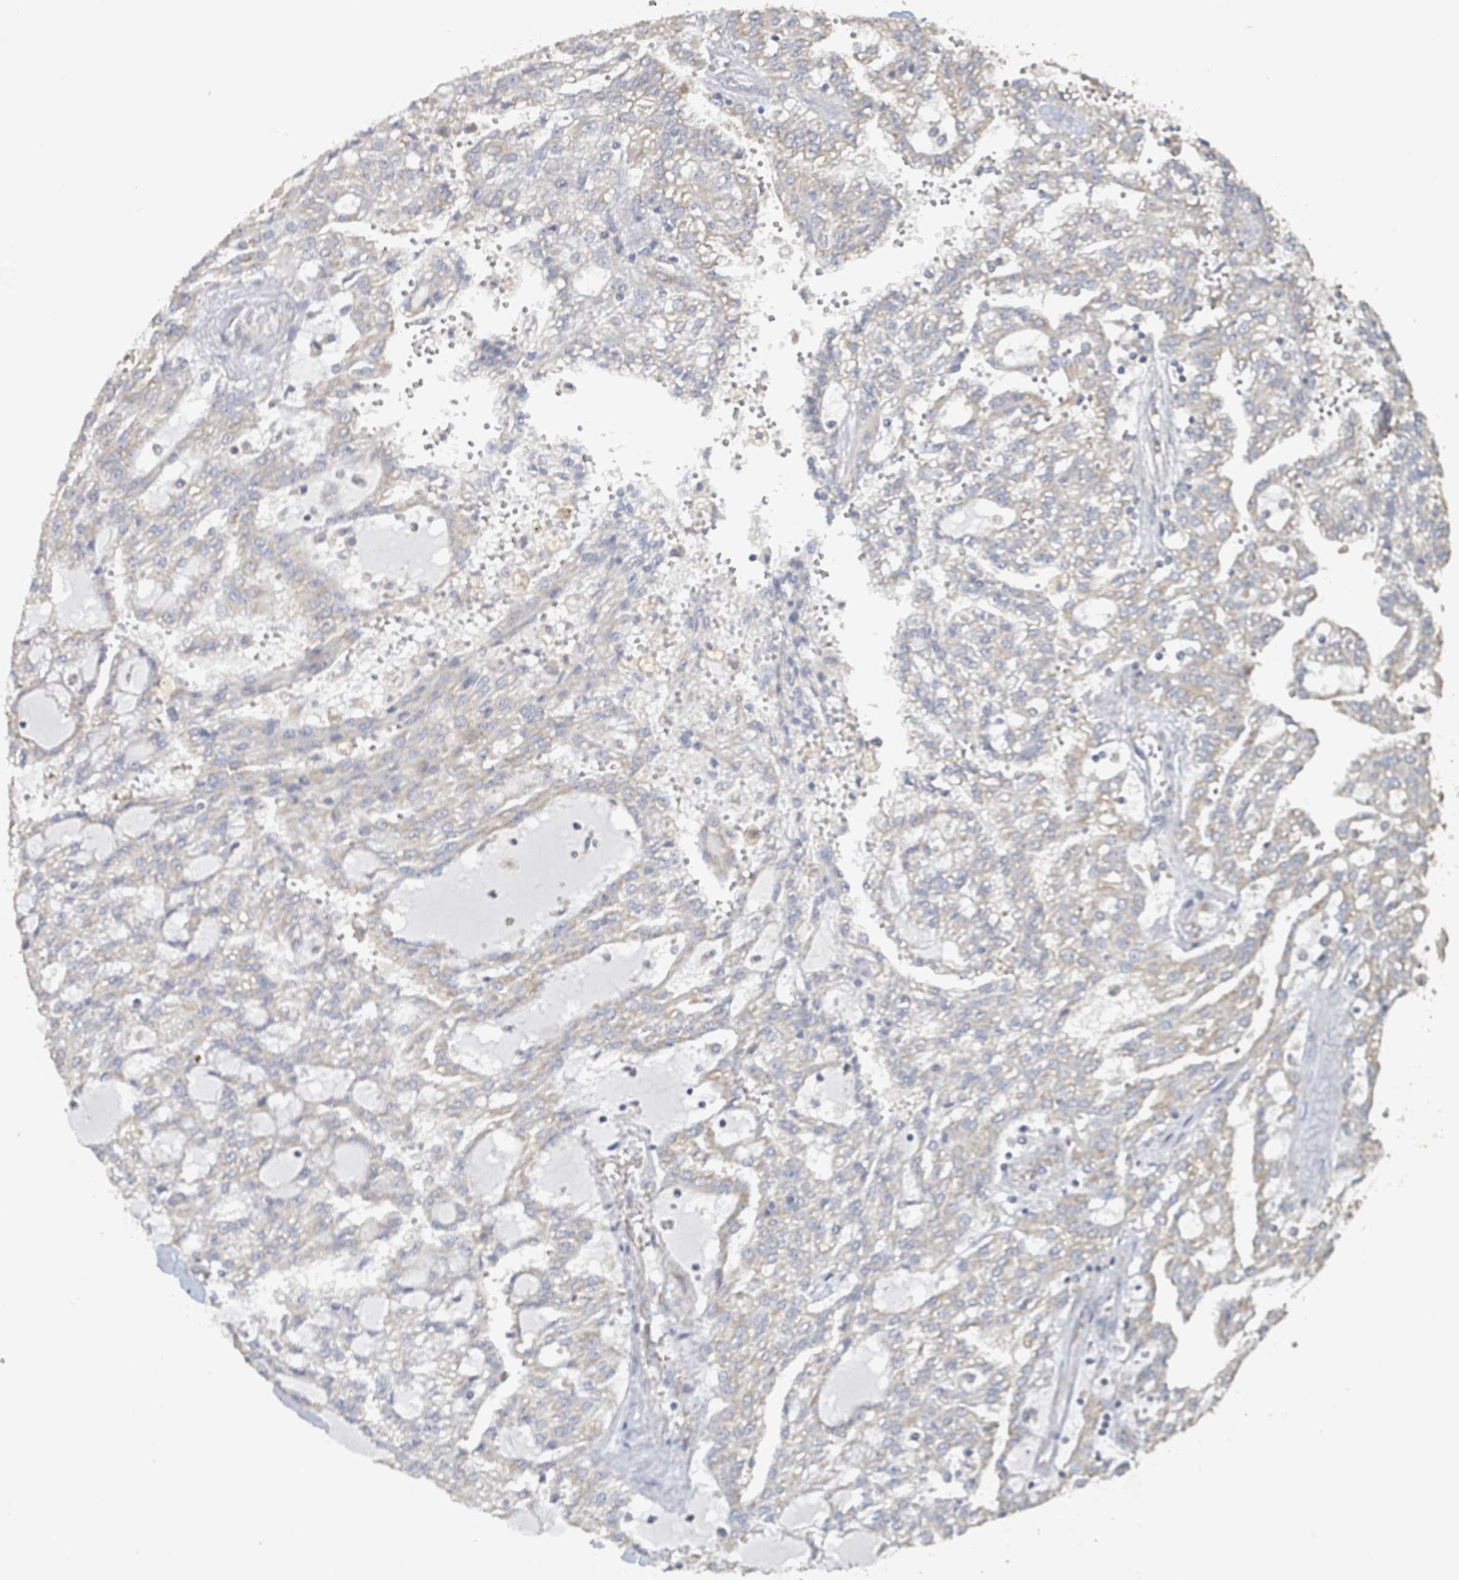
{"staining": {"intensity": "weak", "quantity": "<25%", "location": "cytoplasmic/membranous"}, "tissue": "renal cancer", "cell_type": "Tumor cells", "image_type": "cancer", "snomed": [{"axis": "morphology", "description": "Adenocarcinoma, NOS"}, {"axis": "topography", "description": "Kidney"}], "caption": "DAB immunohistochemical staining of renal cancer (adenocarcinoma) reveals no significant expression in tumor cells.", "gene": "RPL32", "patient": {"sex": "male", "age": 63}}